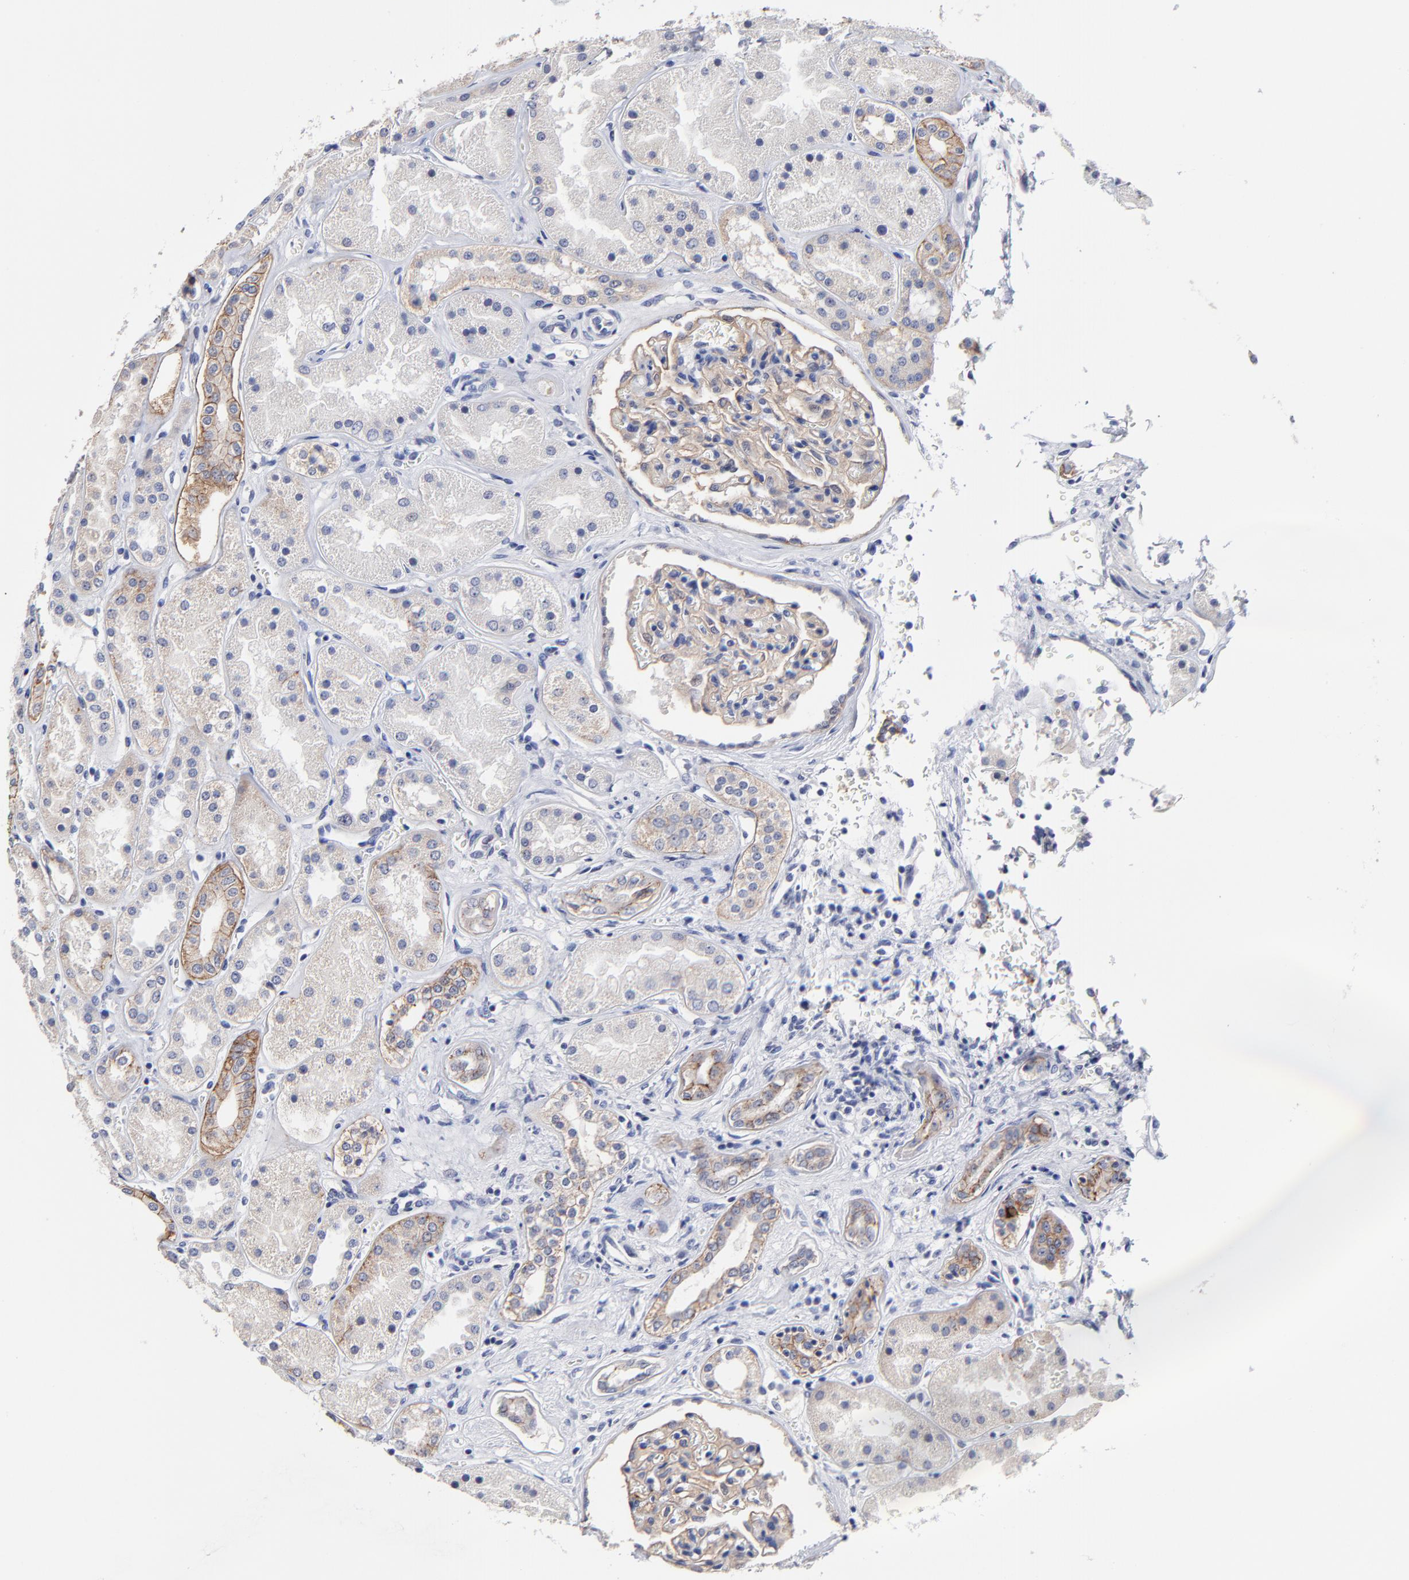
{"staining": {"intensity": "negative", "quantity": "none", "location": "none"}, "tissue": "kidney", "cell_type": "Cells in glomeruli", "image_type": "normal", "snomed": [{"axis": "morphology", "description": "Normal tissue, NOS"}, {"axis": "topography", "description": "Kidney"}], "caption": "Kidney stained for a protein using immunohistochemistry (IHC) reveals no staining cells in glomeruli.", "gene": "CXADR", "patient": {"sex": "male", "age": 28}}